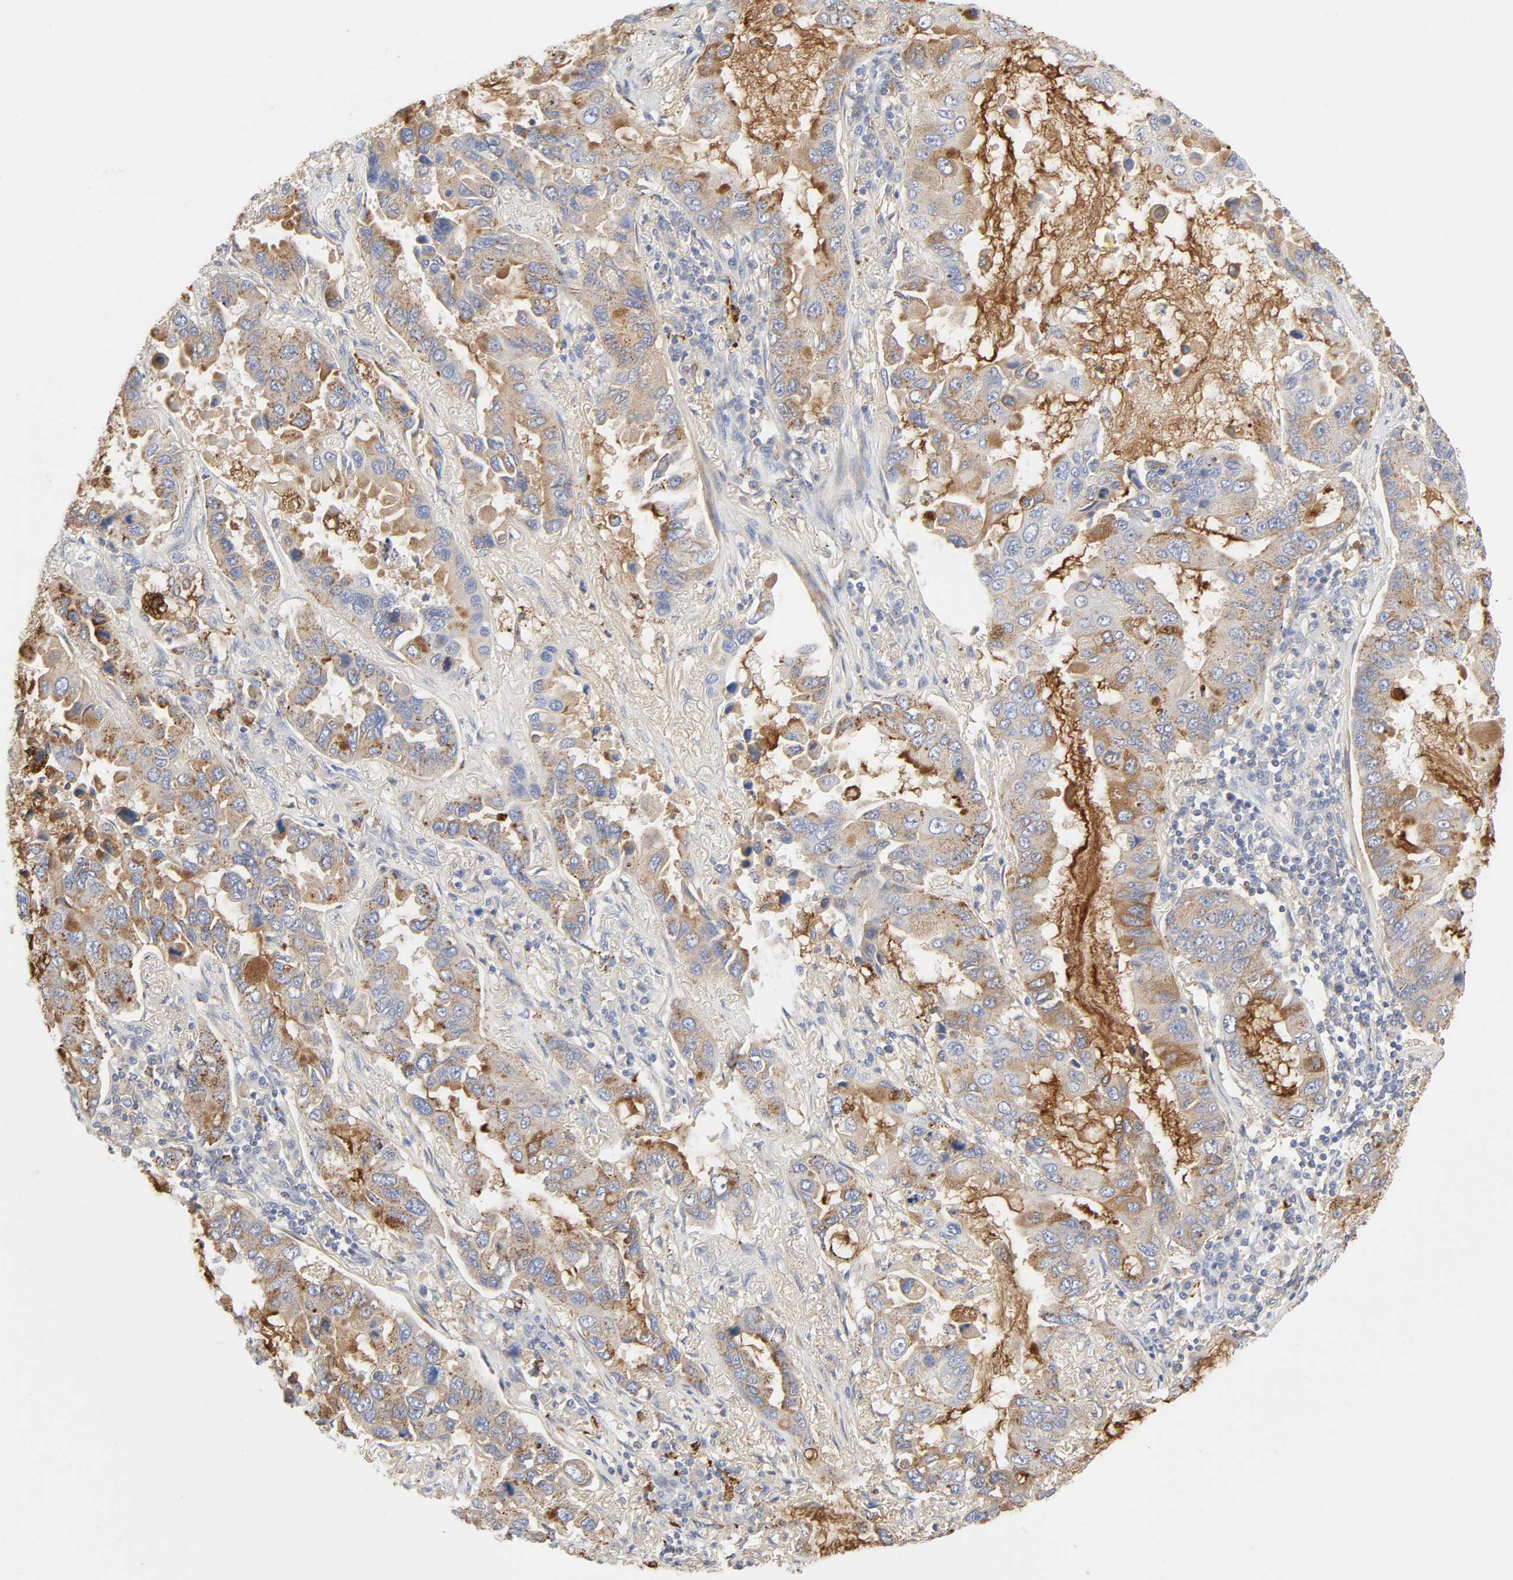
{"staining": {"intensity": "moderate", "quantity": "25%-75%", "location": "cytoplasmic/membranous"}, "tissue": "lung cancer", "cell_type": "Tumor cells", "image_type": "cancer", "snomed": [{"axis": "morphology", "description": "Adenocarcinoma, NOS"}, {"axis": "topography", "description": "Lung"}], "caption": "IHC photomicrograph of lung cancer (adenocarcinoma) stained for a protein (brown), which exhibits medium levels of moderate cytoplasmic/membranous expression in approximately 25%-75% of tumor cells.", "gene": "MAGEB17", "patient": {"sex": "male", "age": 64}}